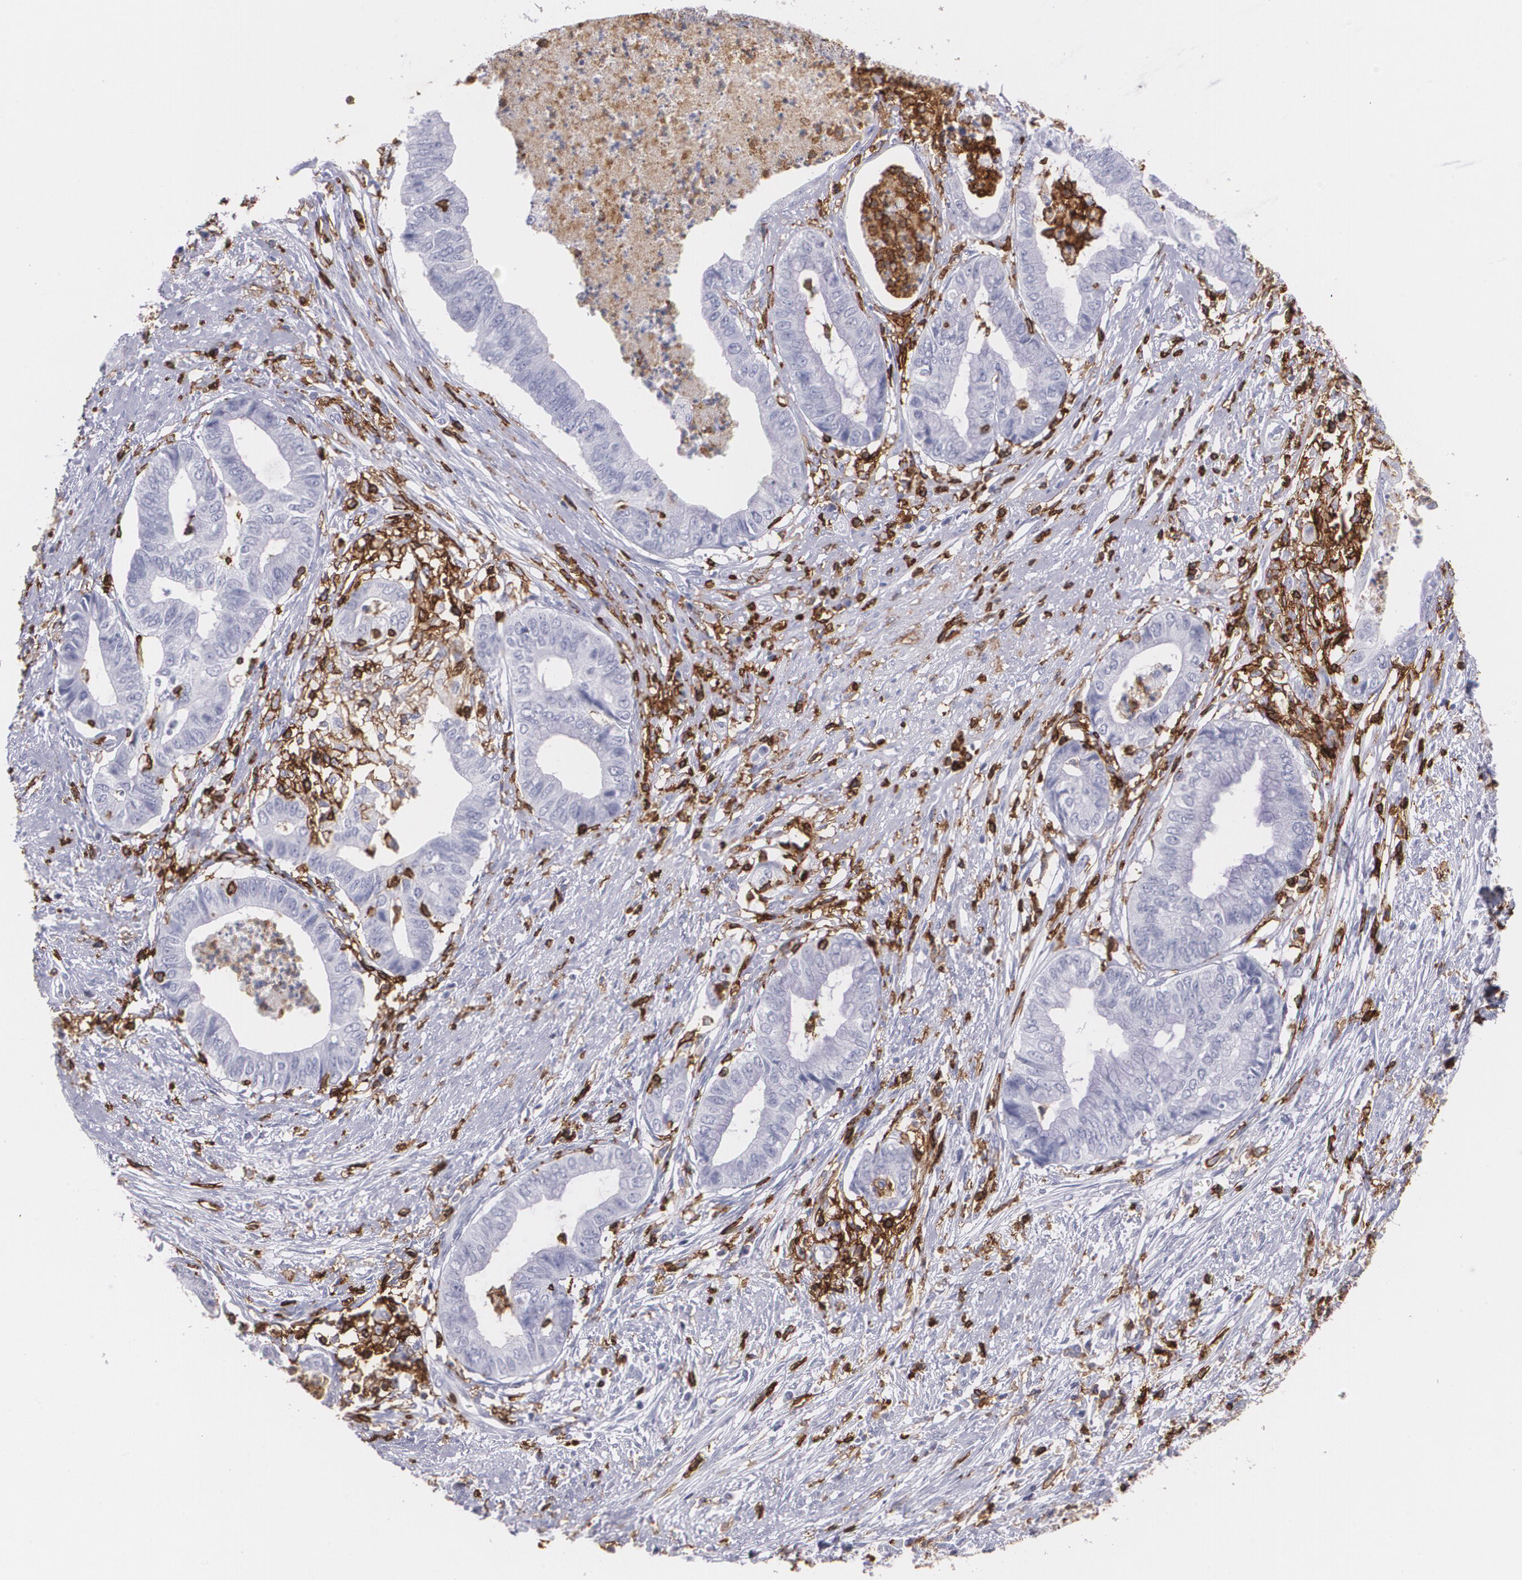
{"staining": {"intensity": "negative", "quantity": "none", "location": "none"}, "tissue": "endometrial cancer", "cell_type": "Tumor cells", "image_type": "cancer", "snomed": [{"axis": "morphology", "description": "Necrosis, NOS"}, {"axis": "morphology", "description": "Adenocarcinoma, NOS"}, {"axis": "topography", "description": "Endometrium"}], "caption": "This image is of adenocarcinoma (endometrial) stained with immunohistochemistry to label a protein in brown with the nuclei are counter-stained blue. There is no expression in tumor cells.", "gene": "PTPRC", "patient": {"sex": "female", "age": 79}}